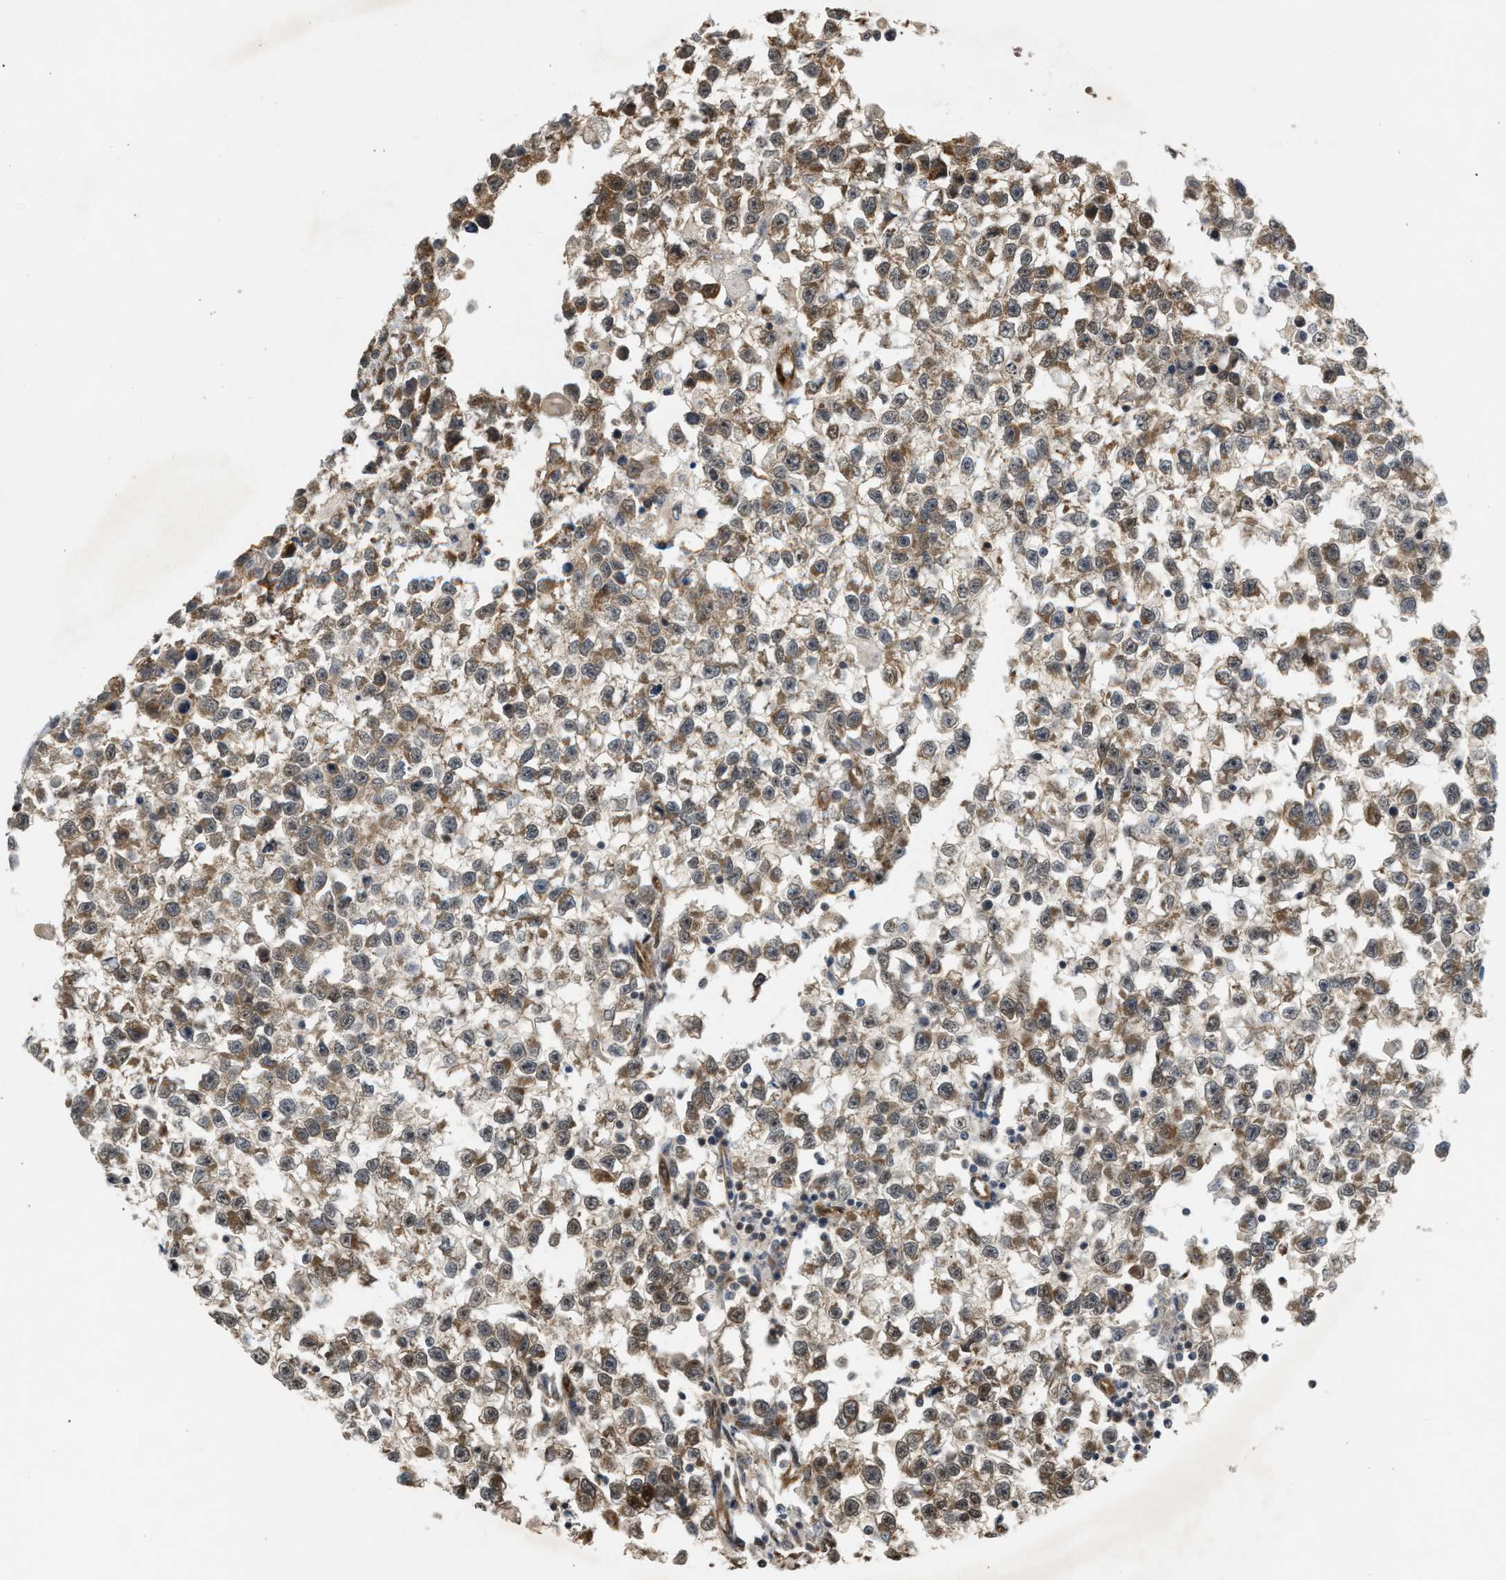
{"staining": {"intensity": "weak", "quantity": ">75%", "location": "cytoplasmic/membranous"}, "tissue": "testis cancer", "cell_type": "Tumor cells", "image_type": "cancer", "snomed": [{"axis": "morphology", "description": "Seminoma, NOS"}, {"axis": "morphology", "description": "Carcinoma, Embryonal, NOS"}, {"axis": "topography", "description": "Testis"}], "caption": "Tumor cells show low levels of weak cytoplasmic/membranous staining in approximately >75% of cells in human testis cancer.", "gene": "BAG3", "patient": {"sex": "male", "age": 51}}